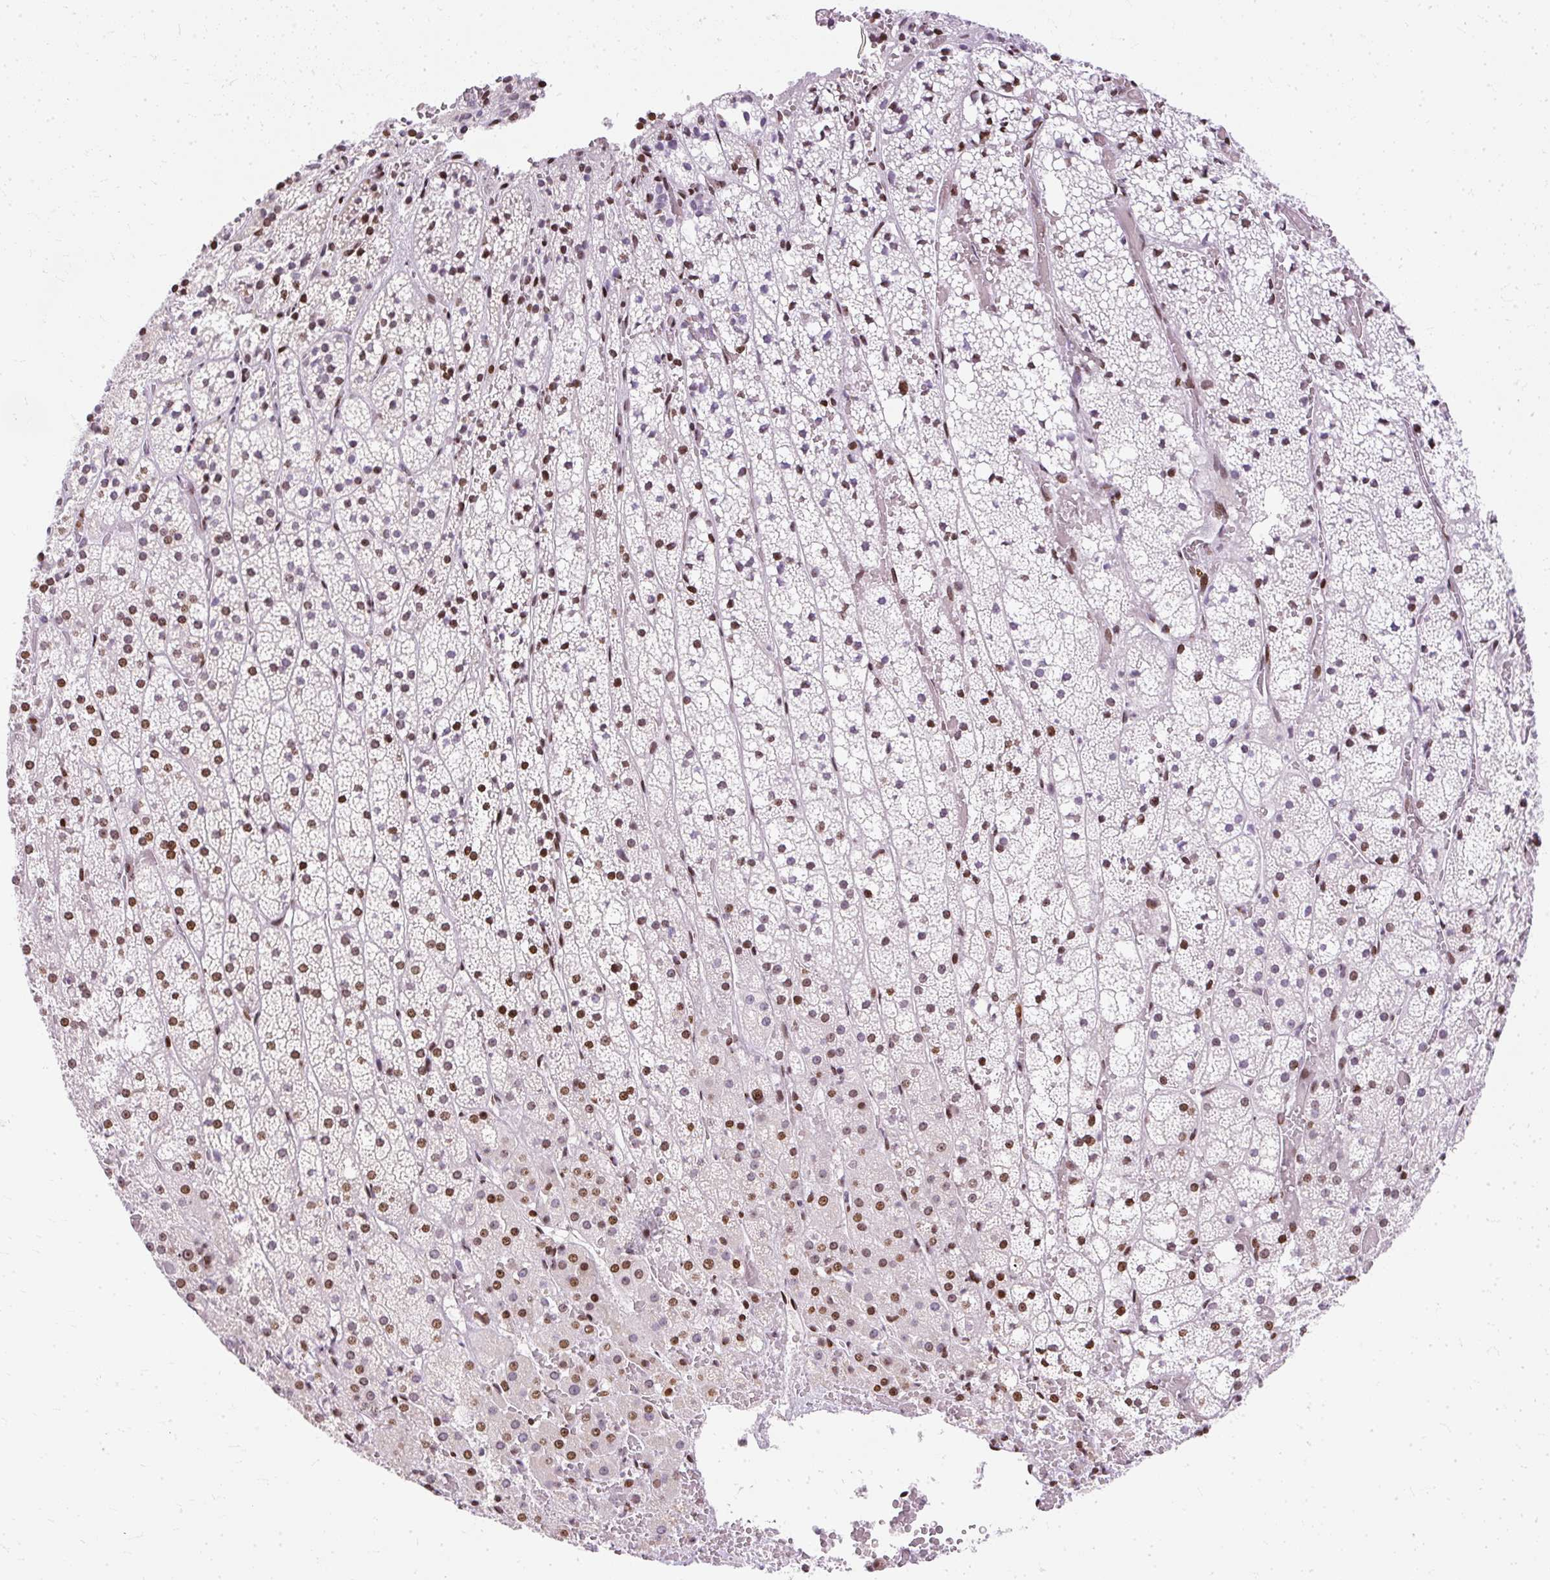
{"staining": {"intensity": "moderate", "quantity": "25%-75%", "location": "nuclear"}, "tissue": "adrenal gland", "cell_type": "Glandular cells", "image_type": "normal", "snomed": [{"axis": "morphology", "description": "Normal tissue, NOS"}, {"axis": "topography", "description": "Adrenal gland"}], "caption": "A high-resolution histopathology image shows immunohistochemistry staining of benign adrenal gland, which shows moderate nuclear positivity in about 25%-75% of glandular cells.", "gene": "TMEM177", "patient": {"sex": "male", "age": 53}}